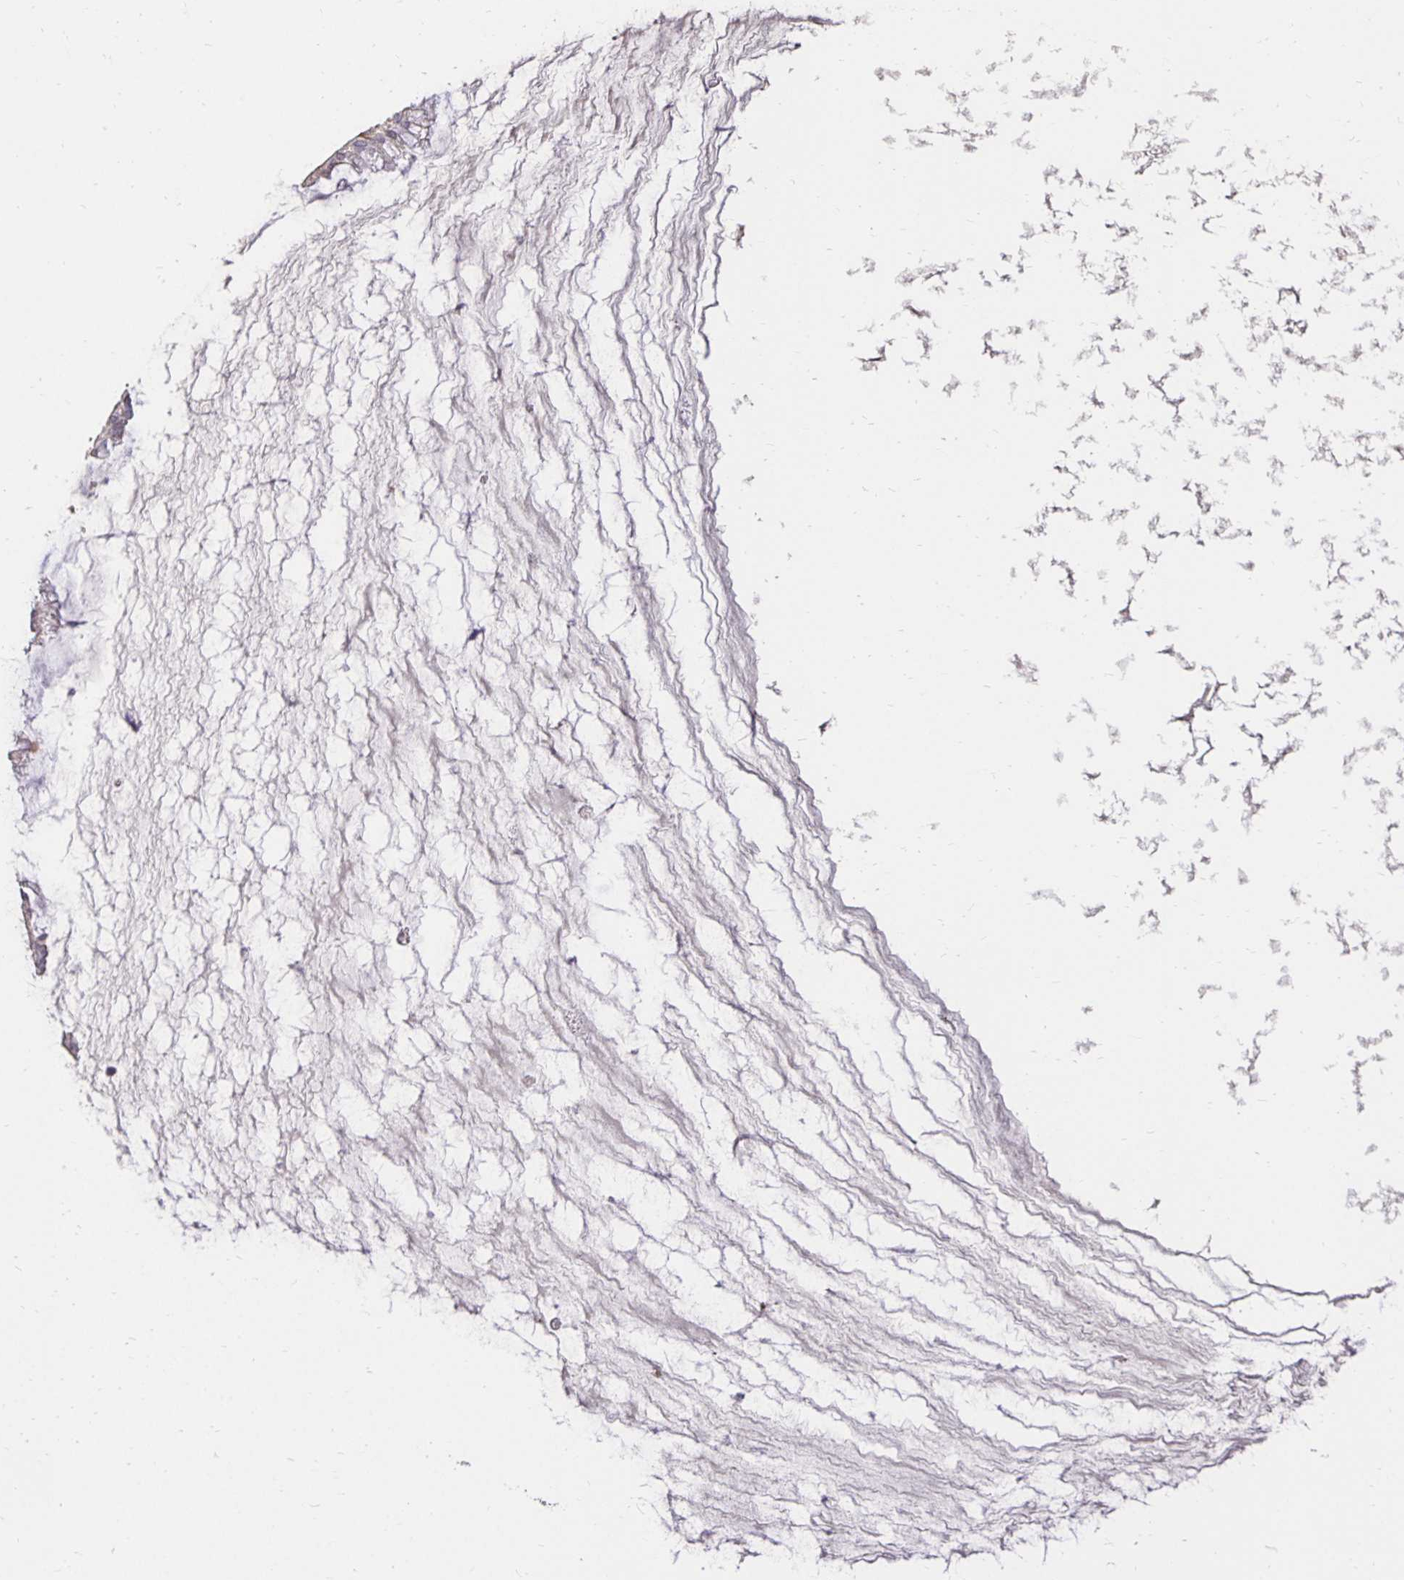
{"staining": {"intensity": "negative", "quantity": "none", "location": "none"}, "tissue": "ovarian cancer", "cell_type": "Tumor cells", "image_type": "cancer", "snomed": [{"axis": "morphology", "description": "Cystadenocarcinoma, mucinous, NOS"}, {"axis": "topography", "description": "Ovary"}], "caption": "DAB immunohistochemical staining of human ovarian mucinous cystadenocarcinoma reveals no significant staining in tumor cells.", "gene": "PNPLA3", "patient": {"sex": "female", "age": 73}}